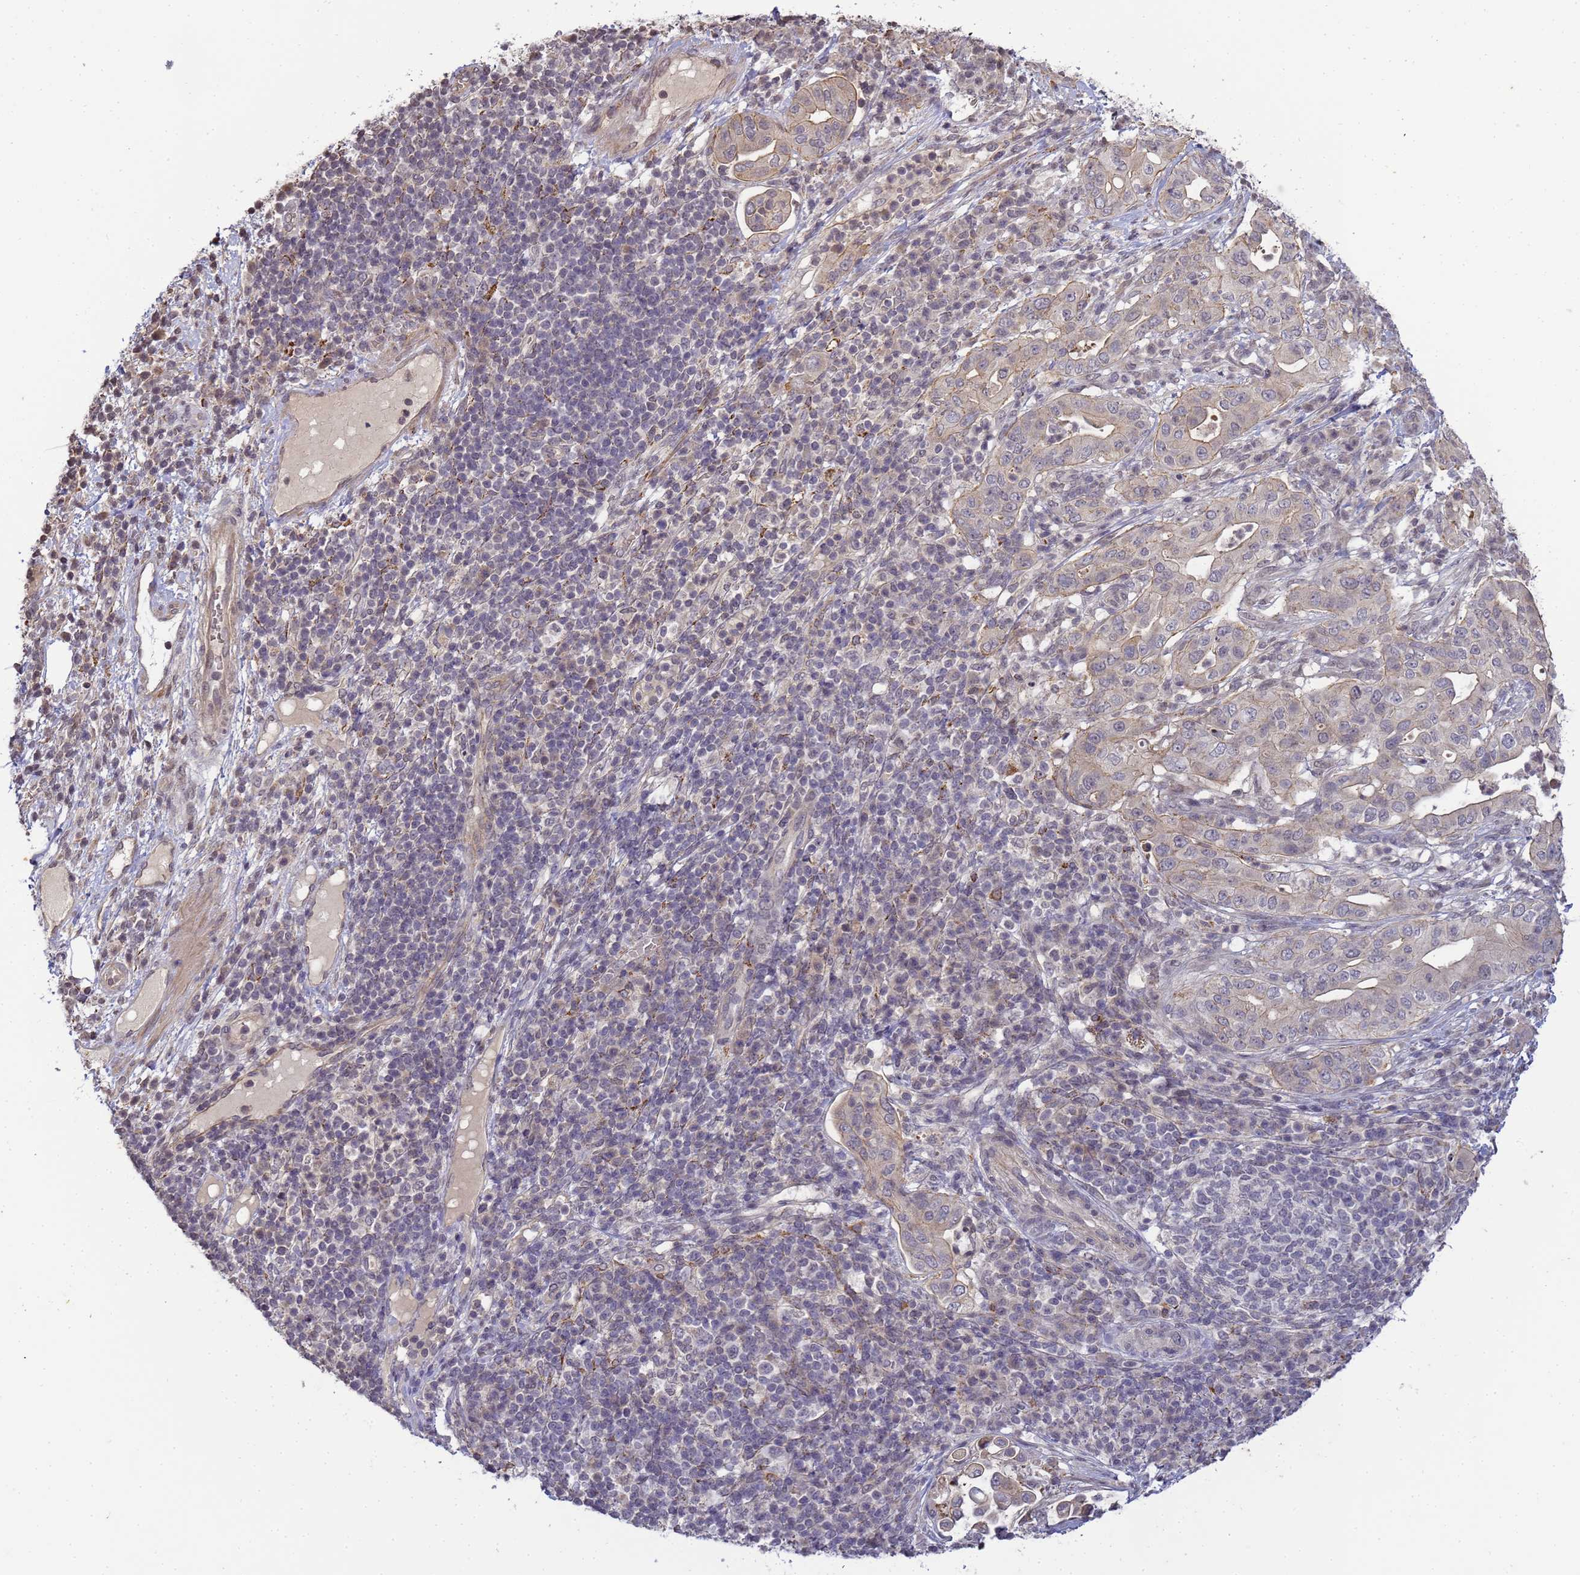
{"staining": {"intensity": "negative", "quantity": "none", "location": "none"}, "tissue": "pancreatic cancer", "cell_type": "Tumor cells", "image_type": "cancer", "snomed": [{"axis": "morphology", "description": "Normal tissue, NOS"}, {"axis": "morphology", "description": "Adenocarcinoma, NOS"}, {"axis": "topography", "description": "Lymph node"}, {"axis": "topography", "description": "Pancreas"}], "caption": "A high-resolution image shows immunohistochemistry (IHC) staining of pancreatic cancer, which reveals no significant staining in tumor cells.", "gene": "MYL7", "patient": {"sex": "female", "age": 67}}